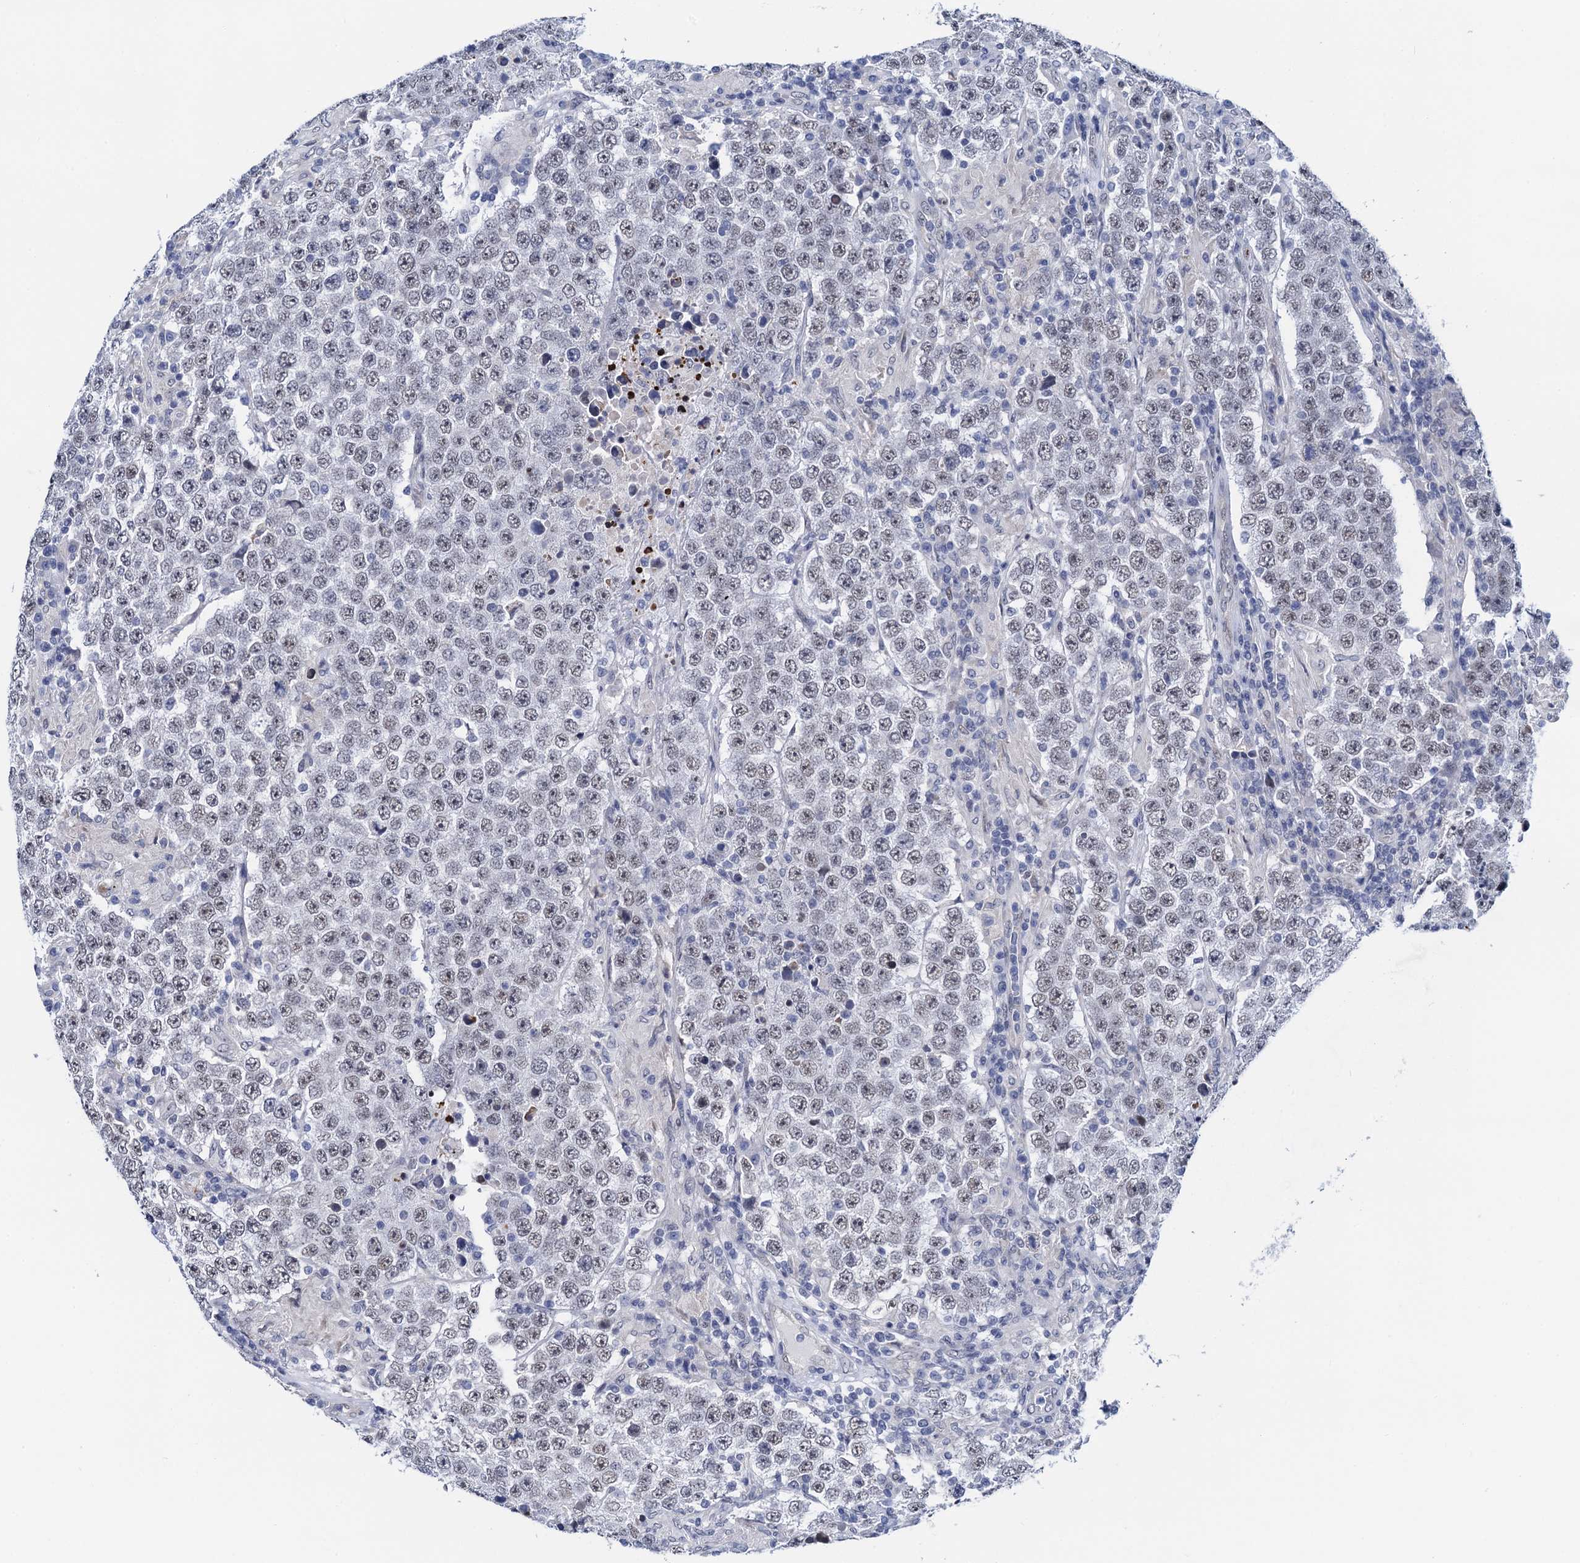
{"staining": {"intensity": "weak", "quantity": "<25%", "location": "nuclear"}, "tissue": "testis cancer", "cell_type": "Tumor cells", "image_type": "cancer", "snomed": [{"axis": "morphology", "description": "Normal tissue, NOS"}, {"axis": "morphology", "description": "Urothelial carcinoma, High grade"}, {"axis": "morphology", "description": "Seminoma, NOS"}, {"axis": "morphology", "description": "Carcinoma, Embryonal, NOS"}, {"axis": "topography", "description": "Urinary bladder"}, {"axis": "topography", "description": "Testis"}], "caption": "Immunohistochemistry (IHC) photomicrograph of human embryonal carcinoma (testis) stained for a protein (brown), which exhibits no expression in tumor cells.", "gene": "C16orf87", "patient": {"sex": "male", "age": 41}}